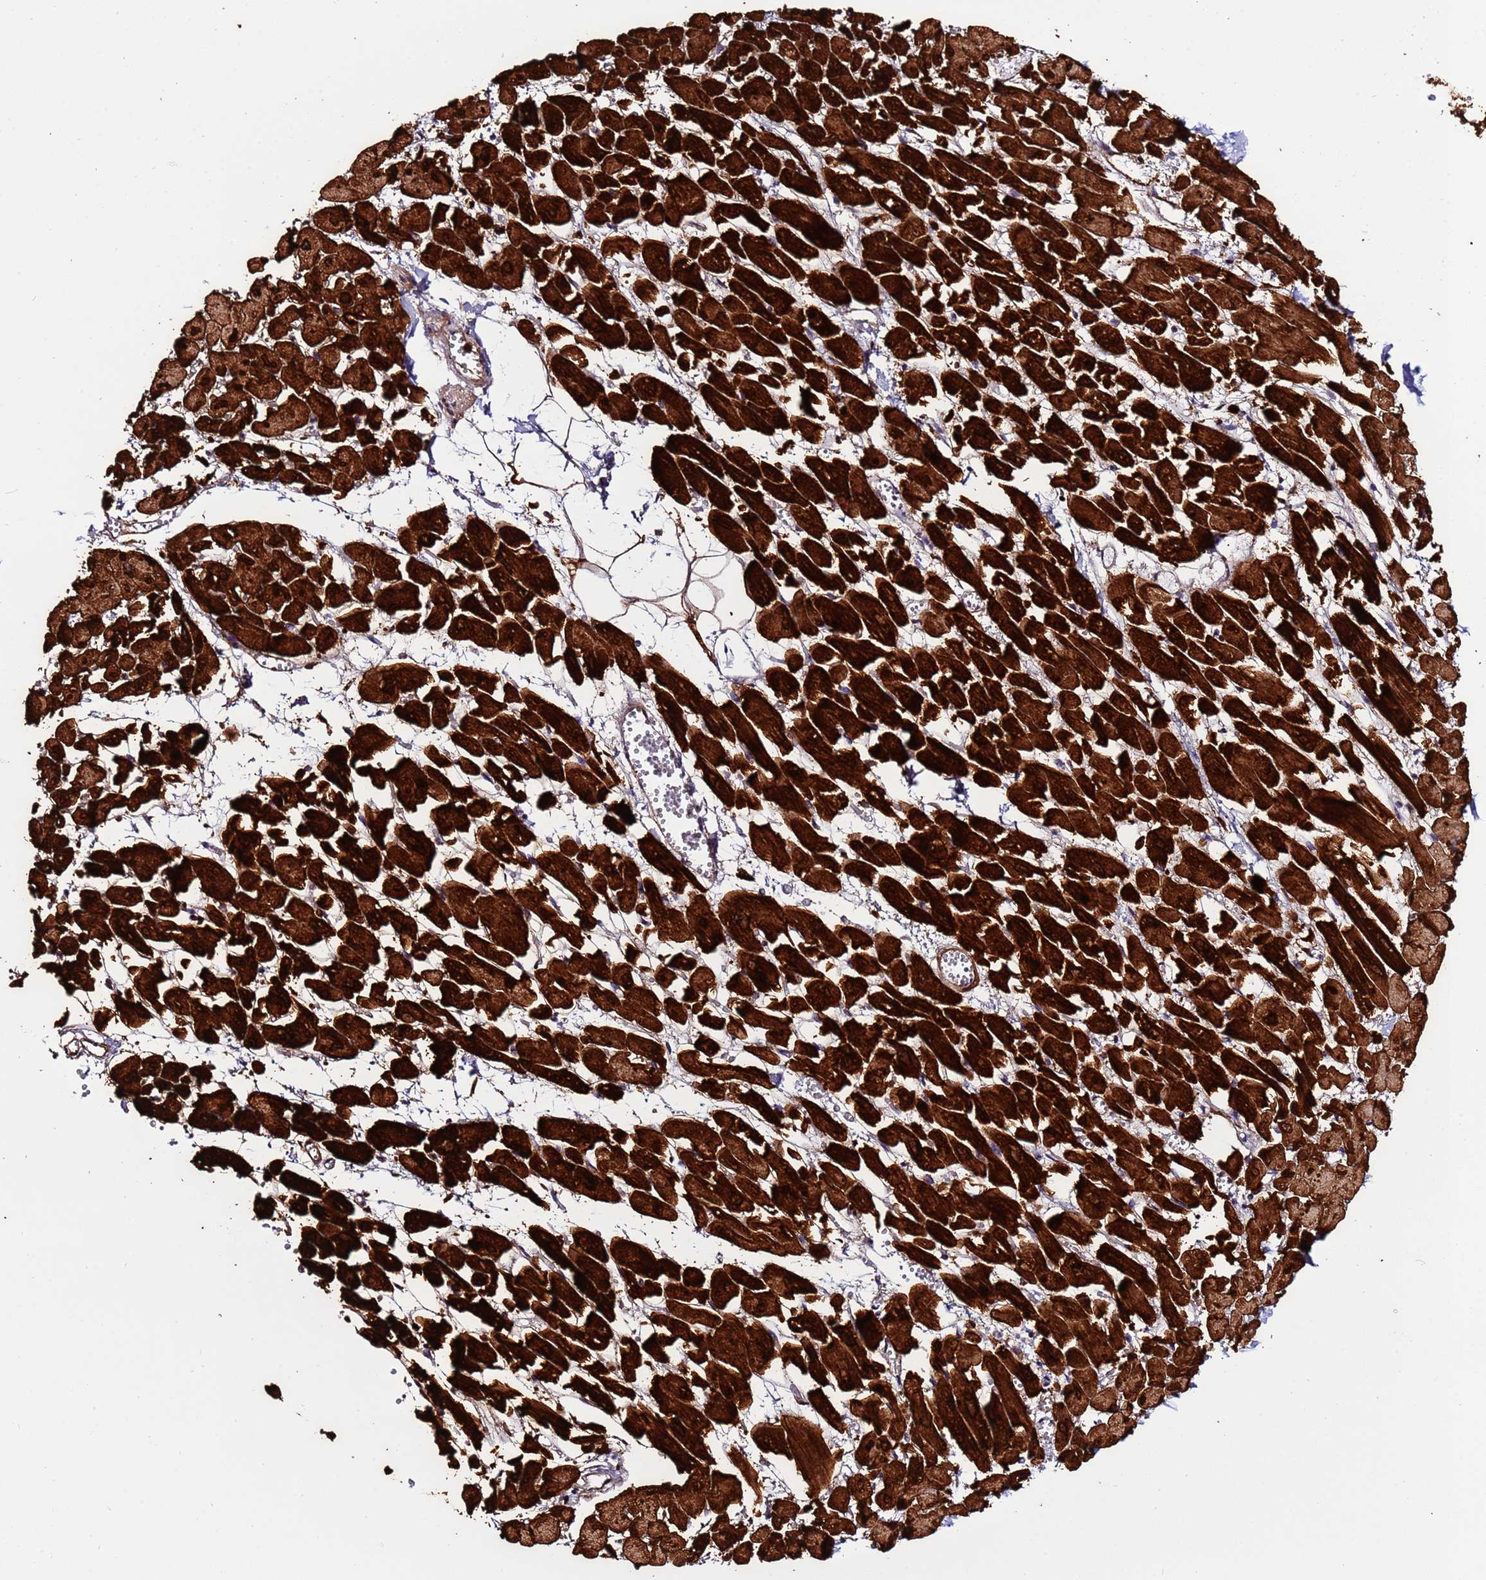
{"staining": {"intensity": "strong", "quantity": ">75%", "location": "cytoplasmic/membranous"}, "tissue": "heart muscle", "cell_type": "Cardiomyocytes", "image_type": "normal", "snomed": [{"axis": "morphology", "description": "Normal tissue, NOS"}, {"axis": "topography", "description": "Heart"}], "caption": "High-magnification brightfield microscopy of unremarkable heart muscle stained with DAB (3,3'-diaminobenzidine) (brown) and counterstained with hematoxylin (blue). cardiomyocytes exhibit strong cytoplasmic/membranous positivity is seen in about>75% of cells. (DAB IHC, brown staining for protein, blue staining for nuclei).", "gene": "MYBPC3", "patient": {"sex": "female", "age": 64}}